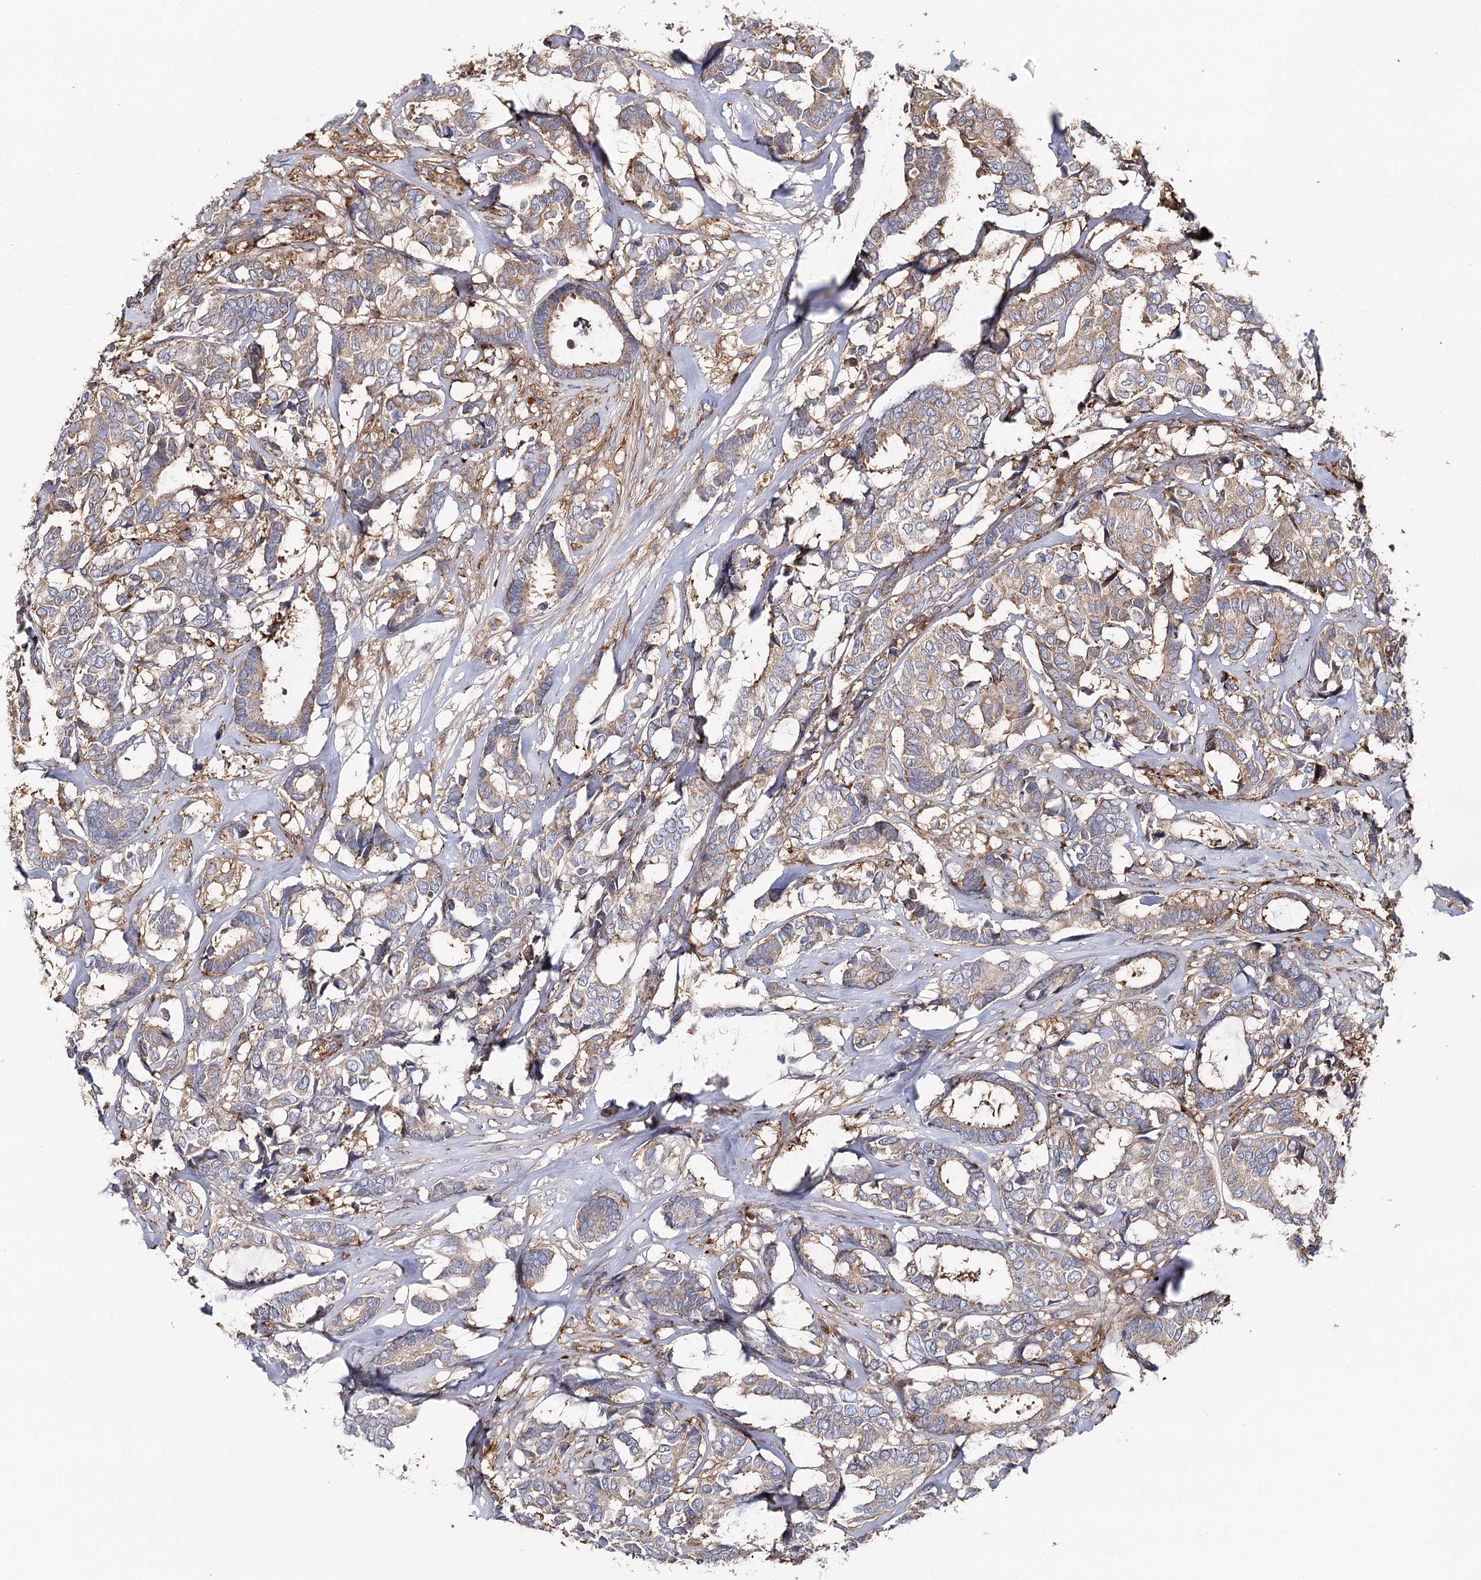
{"staining": {"intensity": "weak", "quantity": ">75%", "location": "cytoplasmic/membranous"}, "tissue": "breast cancer", "cell_type": "Tumor cells", "image_type": "cancer", "snomed": [{"axis": "morphology", "description": "Duct carcinoma"}, {"axis": "topography", "description": "Breast"}], "caption": "Breast cancer (invasive ductal carcinoma) stained for a protein (brown) demonstrates weak cytoplasmic/membranous positive staining in about >75% of tumor cells.", "gene": "SEC24B", "patient": {"sex": "female", "age": 87}}